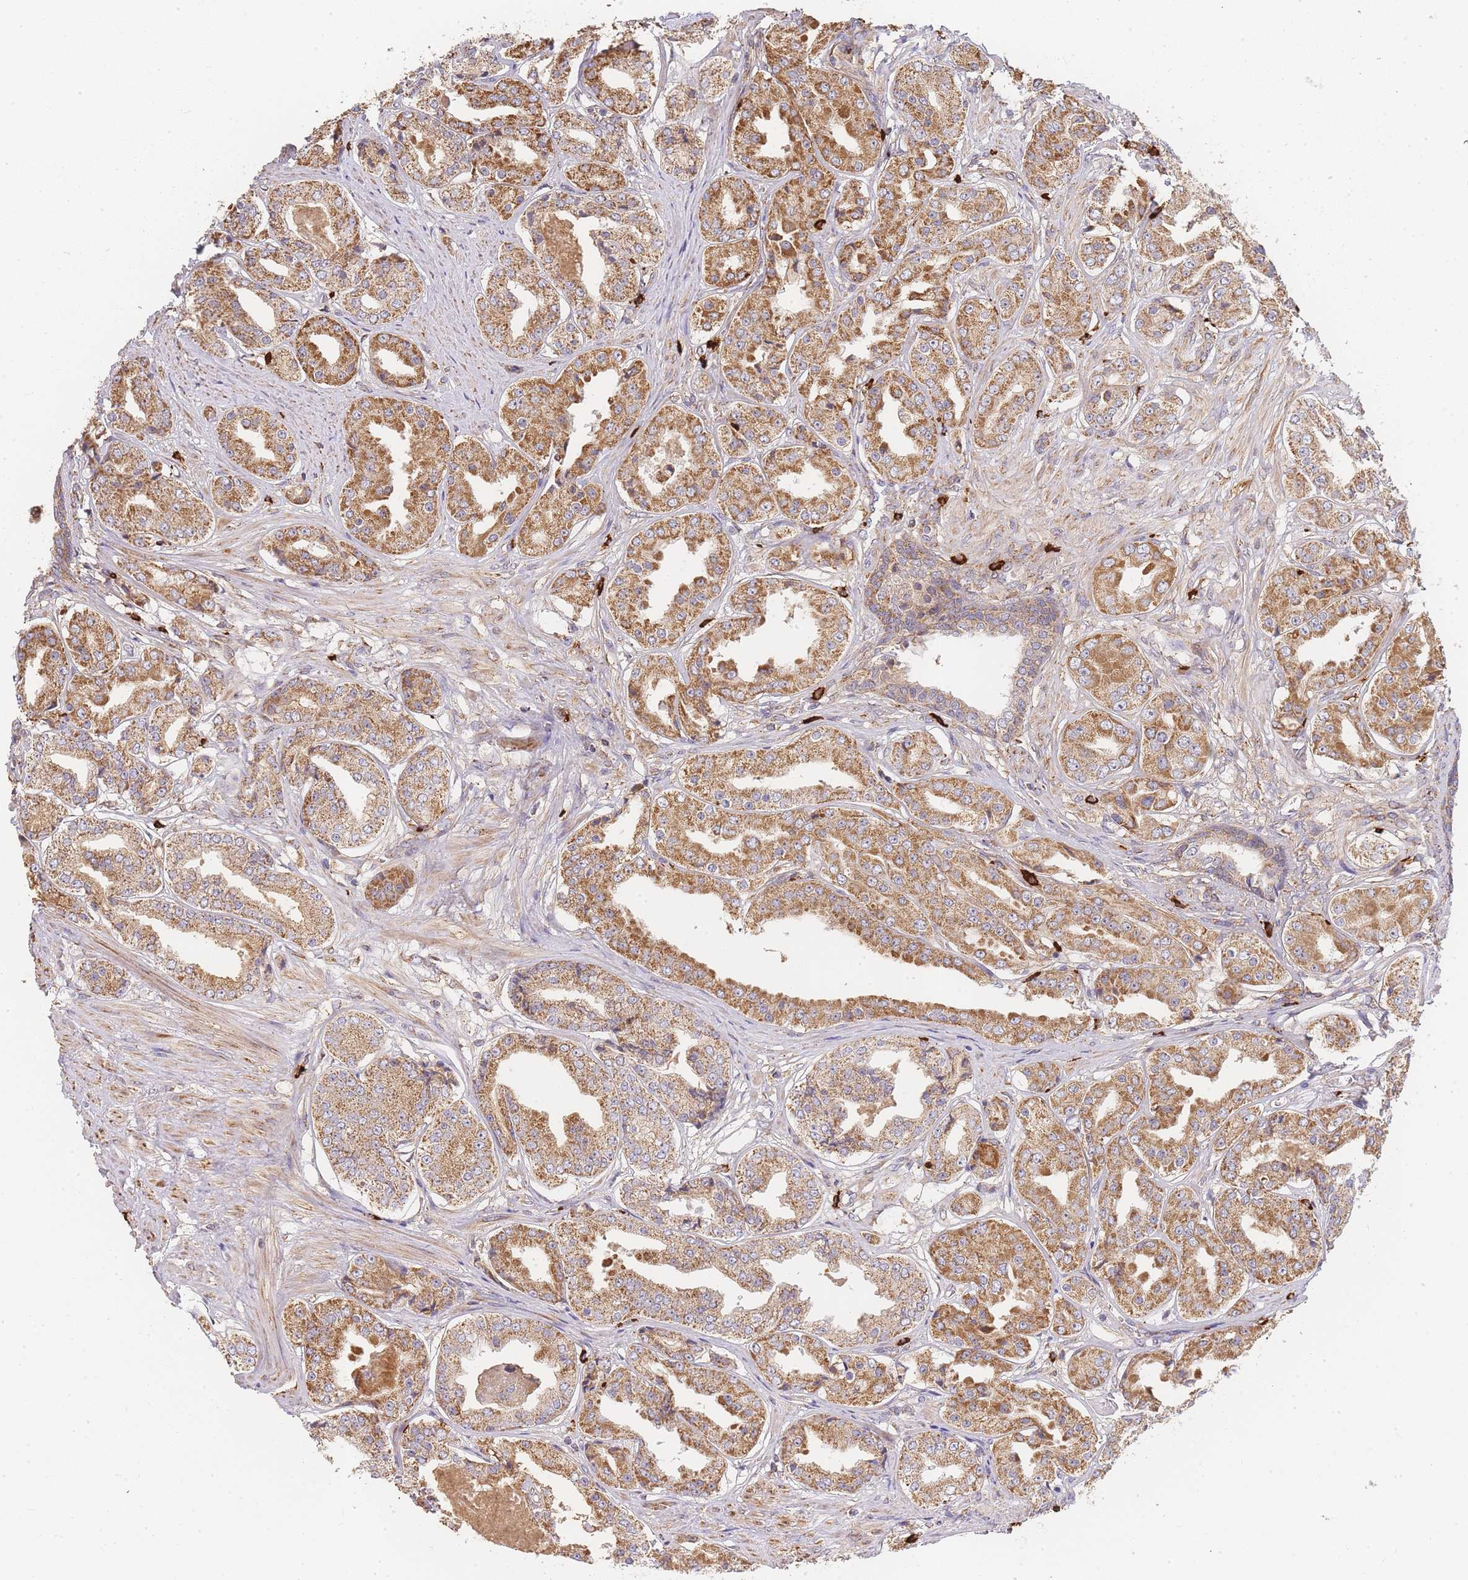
{"staining": {"intensity": "strong", "quantity": ">75%", "location": "cytoplasmic/membranous"}, "tissue": "prostate cancer", "cell_type": "Tumor cells", "image_type": "cancer", "snomed": [{"axis": "morphology", "description": "Adenocarcinoma, High grade"}, {"axis": "topography", "description": "Prostate"}], "caption": "Prostate cancer (adenocarcinoma (high-grade)) stained with a protein marker displays strong staining in tumor cells.", "gene": "ADCY9", "patient": {"sex": "male", "age": 63}}